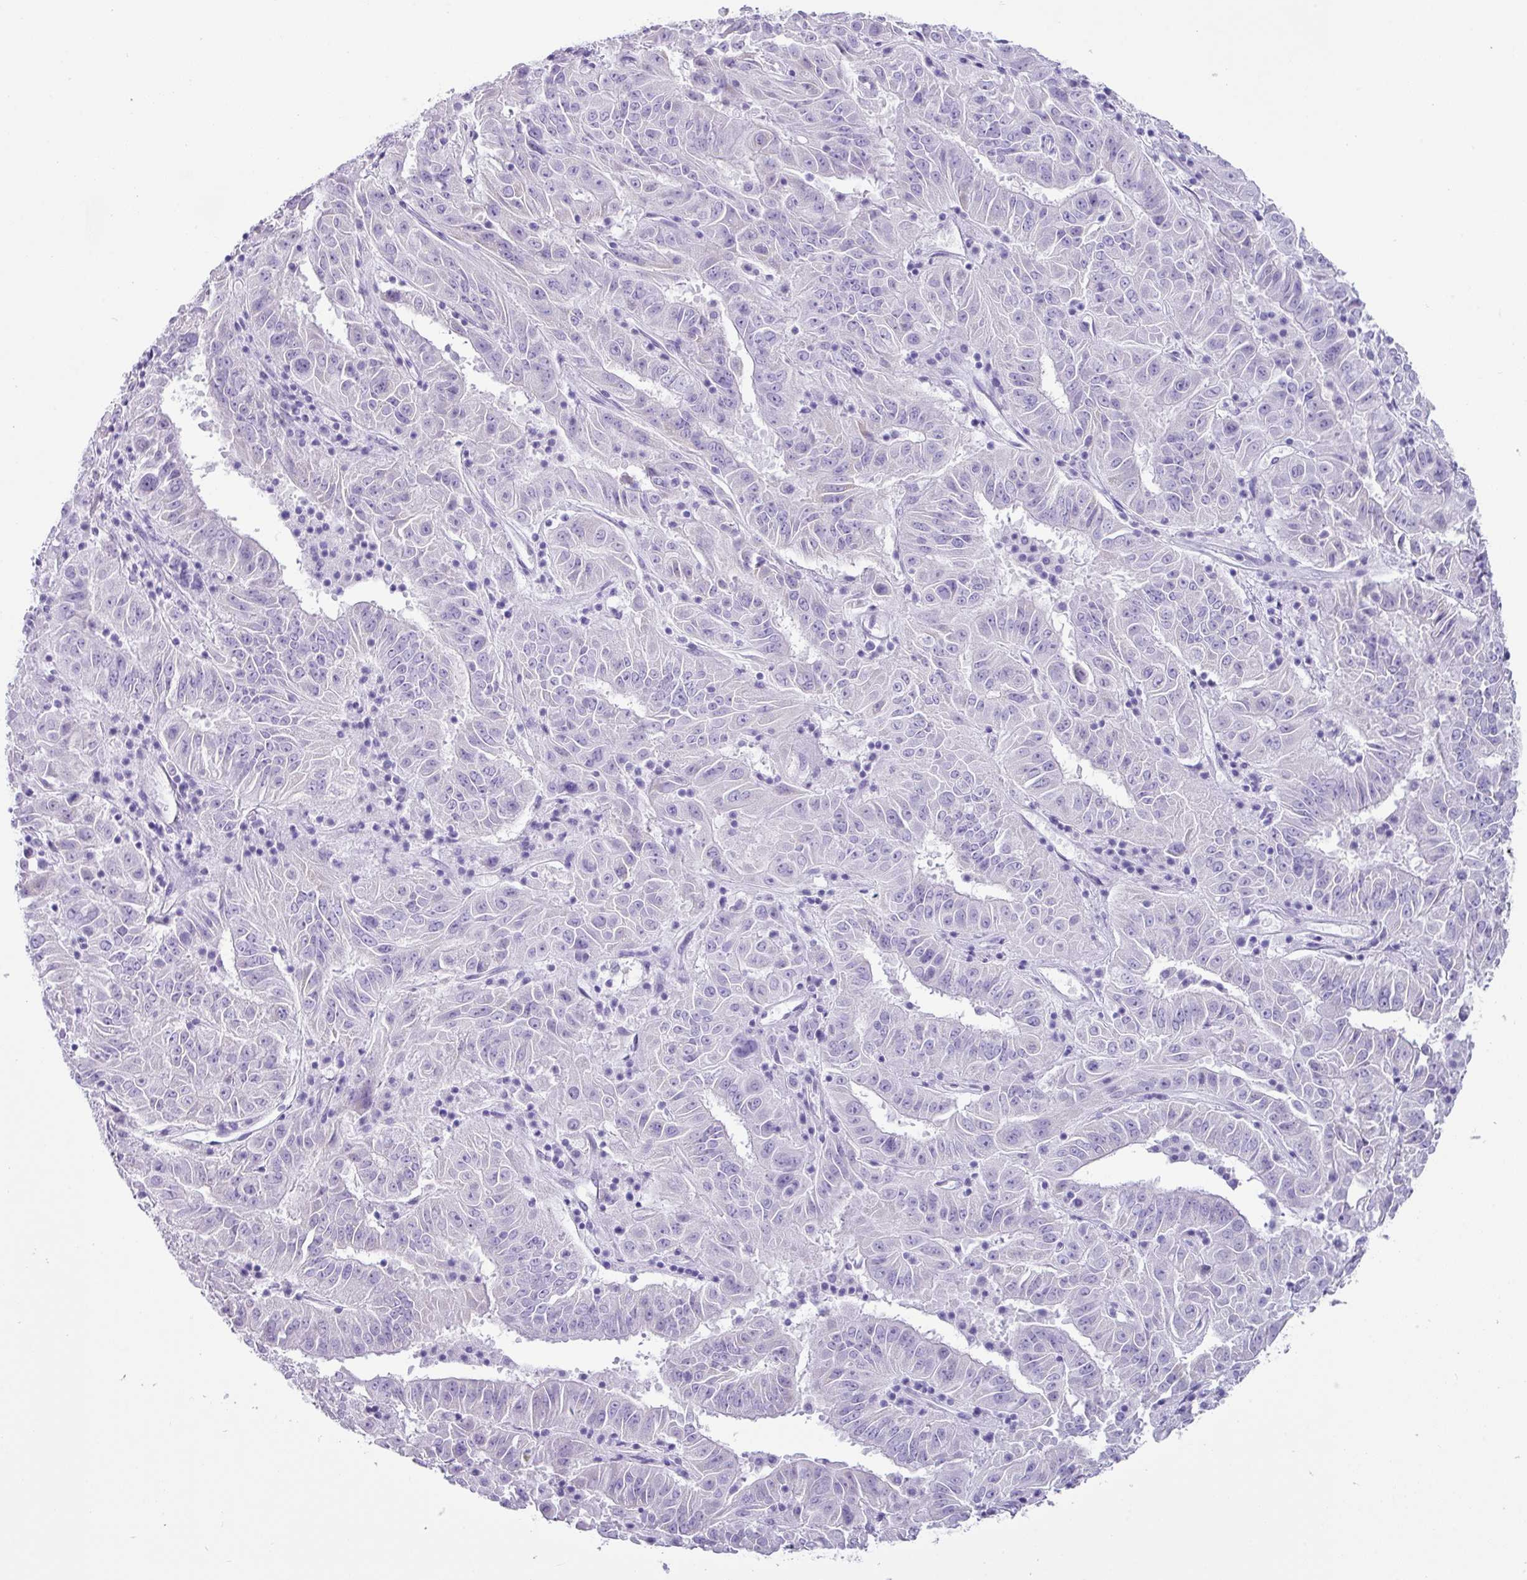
{"staining": {"intensity": "negative", "quantity": "none", "location": "none"}, "tissue": "pancreatic cancer", "cell_type": "Tumor cells", "image_type": "cancer", "snomed": [{"axis": "morphology", "description": "Adenocarcinoma, NOS"}, {"axis": "topography", "description": "Pancreas"}], "caption": "Immunohistochemical staining of pancreatic cancer shows no significant positivity in tumor cells.", "gene": "NCCRP1", "patient": {"sex": "male", "age": 63}}